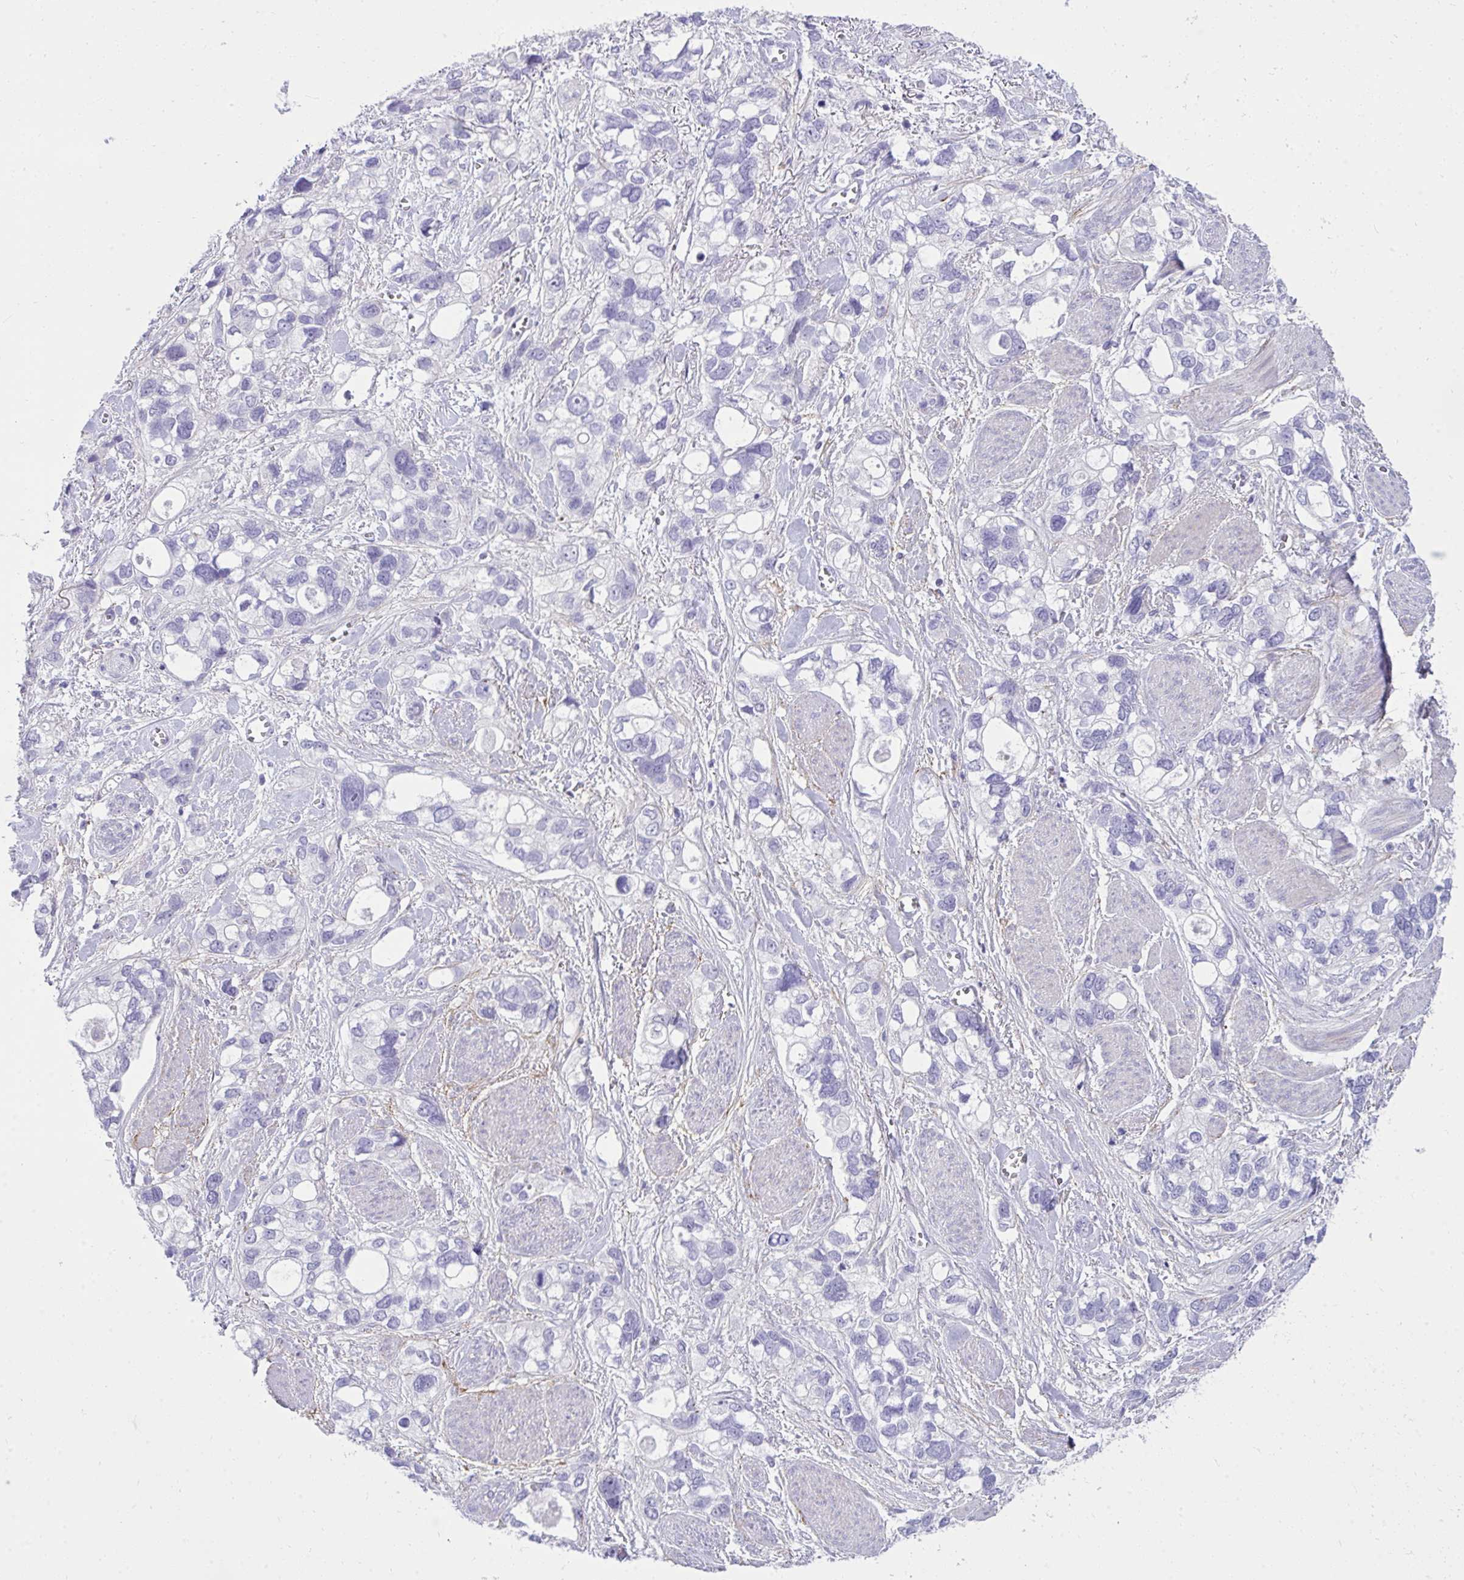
{"staining": {"intensity": "negative", "quantity": "none", "location": "none"}, "tissue": "stomach cancer", "cell_type": "Tumor cells", "image_type": "cancer", "snomed": [{"axis": "morphology", "description": "Adenocarcinoma, NOS"}, {"axis": "topography", "description": "Stomach, upper"}], "caption": "The image demonstrates no staining of tumor cells in stomach adenocarcinoma.", "gene": "PIGZ", "patient": {"sex": "female", "age": 81}}